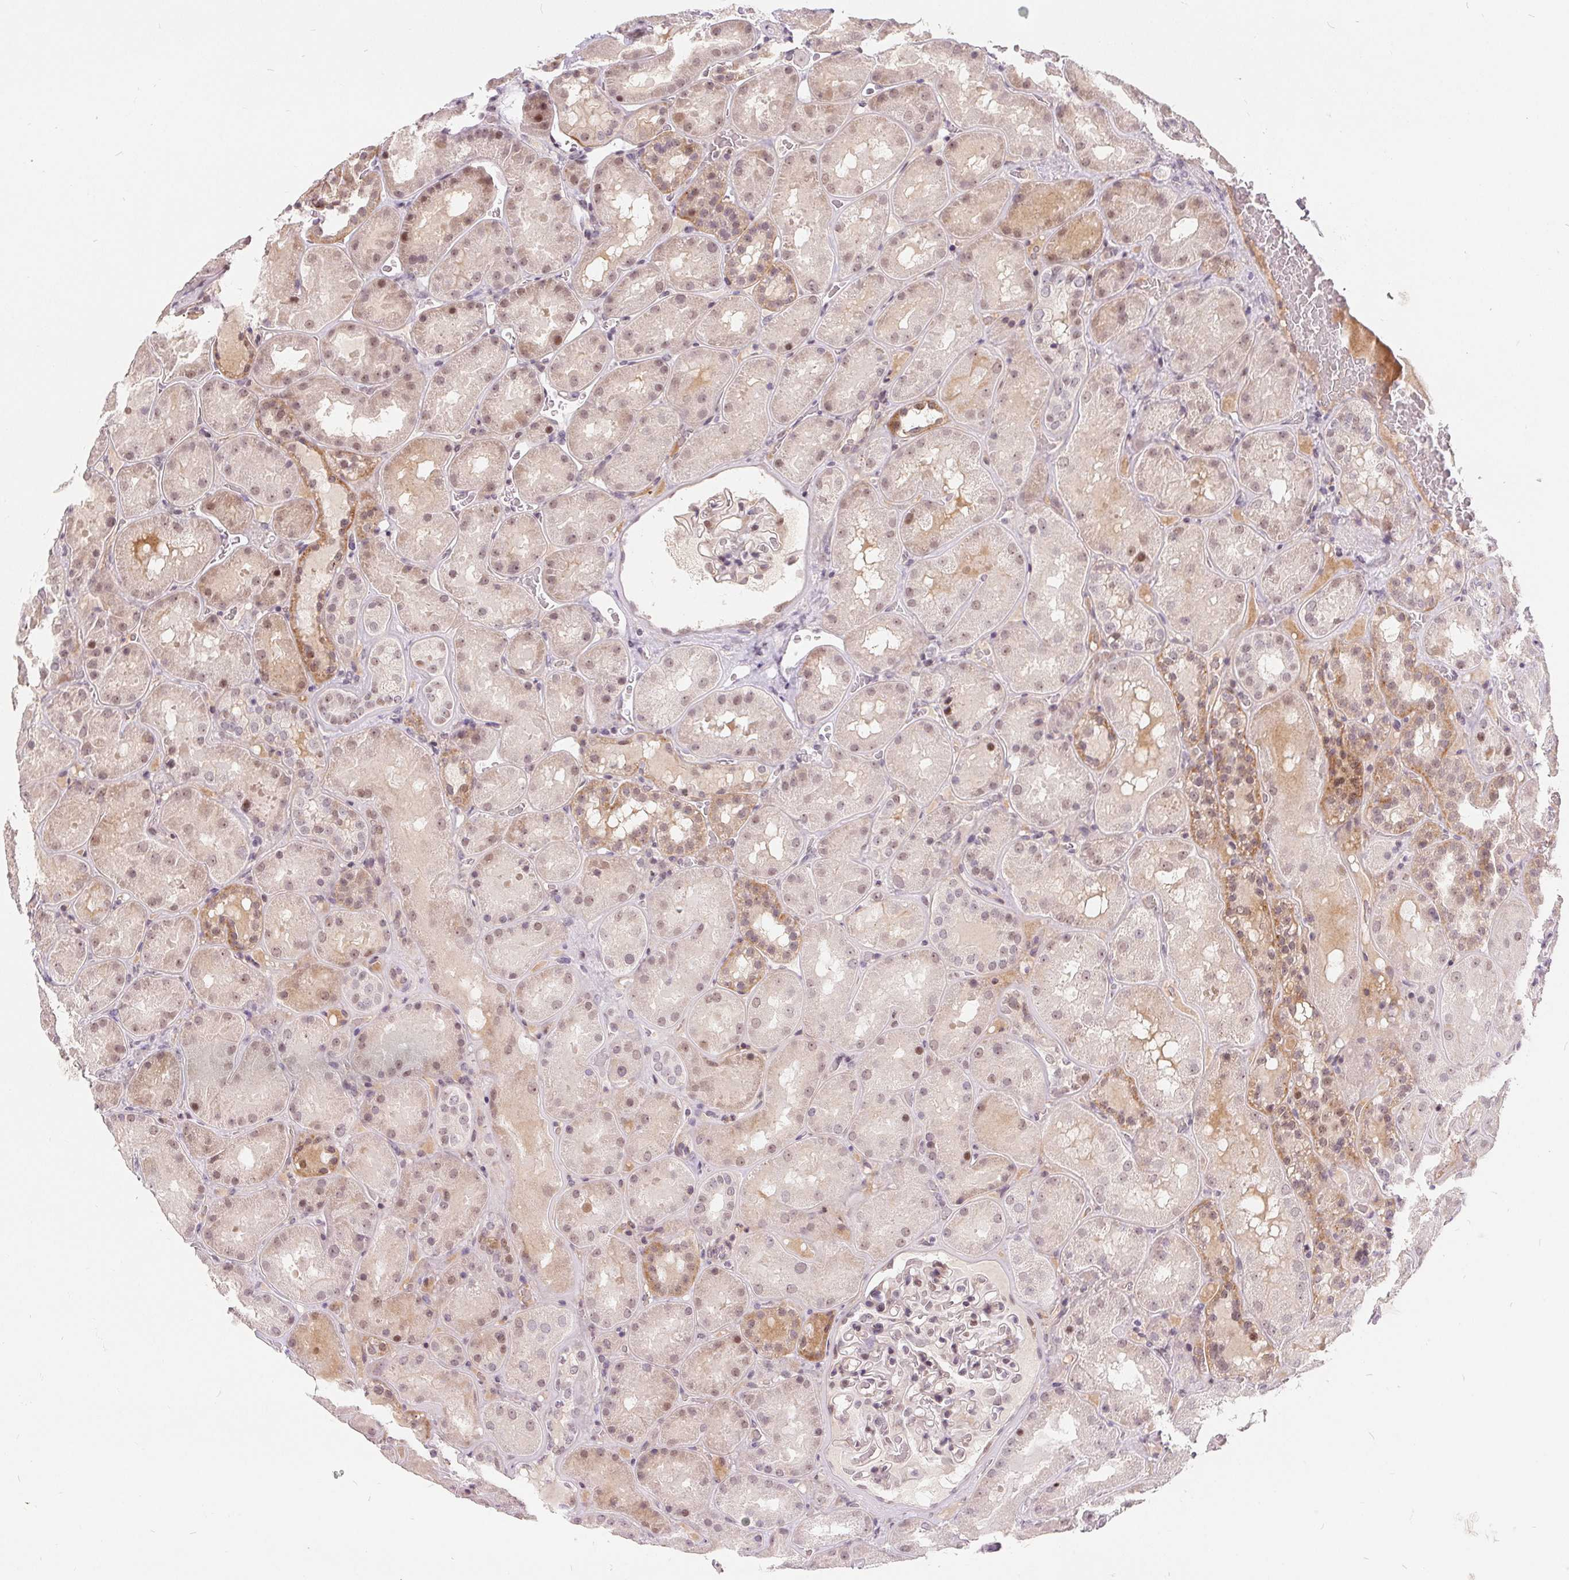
{"staining": {"intensity": "moderate", "quantity": "<25%", "location": "nuclear"}, "tissue": "kidney", "cell_type": "Cells in glomeruli", "image_type": "normal", "snomed": [{"axis": "morphology", "description": "Normal tissue, NOS"}, {"axis": "topography", "description": "Kidney"}], "caption": "An image of kidney stained for a protein reveals moderate nuclear brown staining in cells in glomeruli. Immunohistochemistry (ihc) stains the protein in brown and the nuclei are stained blue.", "gene": "NRG2", "patient": {"sex": "male", "age": 73}}